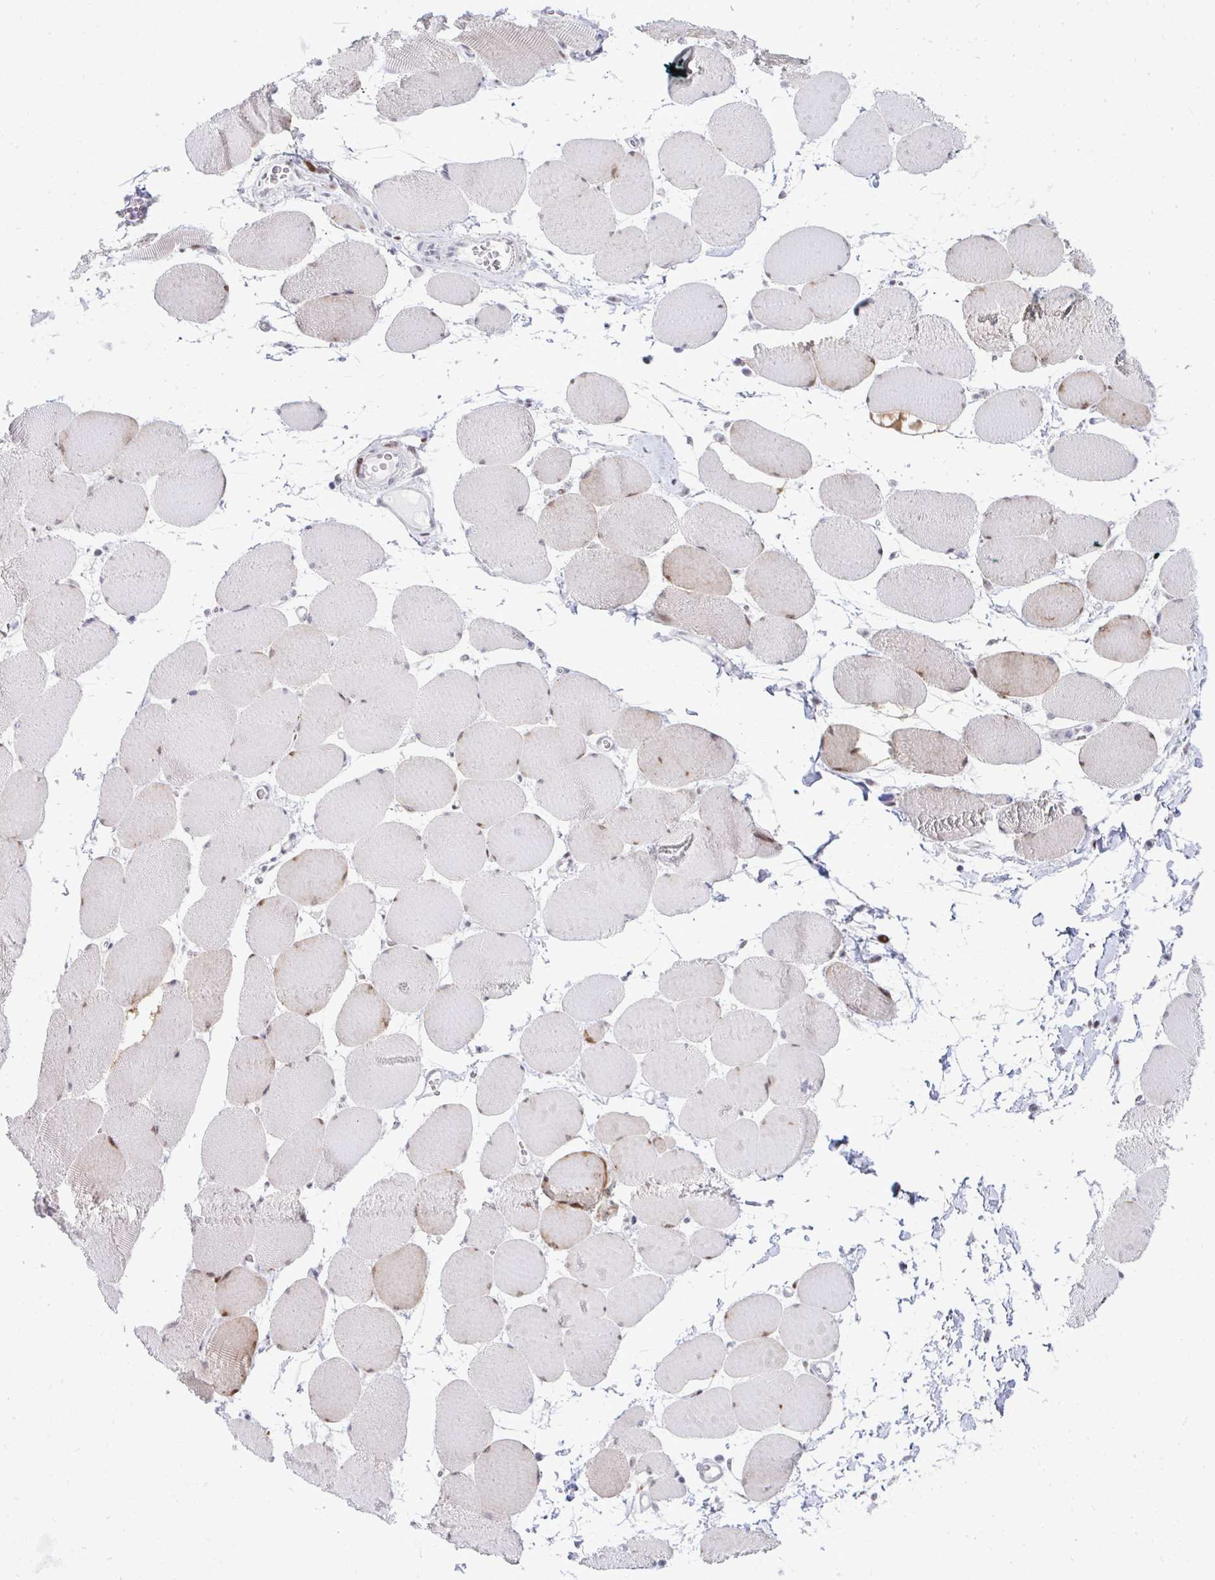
{"staining": {"intensity": "moderate", "quantity": "<25%", "location": "nuclear"}, "tissue": "skeletal muscle", "cell_type": "Myocytes", "image_type": "normal", "snomed": [{"axis": "morphology", "description": "Normal tissue, NOS"}, {"axis": "topography", "description": "Skeletal muscle"}], "caption": "Protein staining of unremarkable skeletal muscle displays moderate nuclear positivity in approximately <25% of myocytes. (IHC, brightfield microscopy, high magnification).", "gene": "GLDN", "patient": {"sex": "female", "age": 75}}